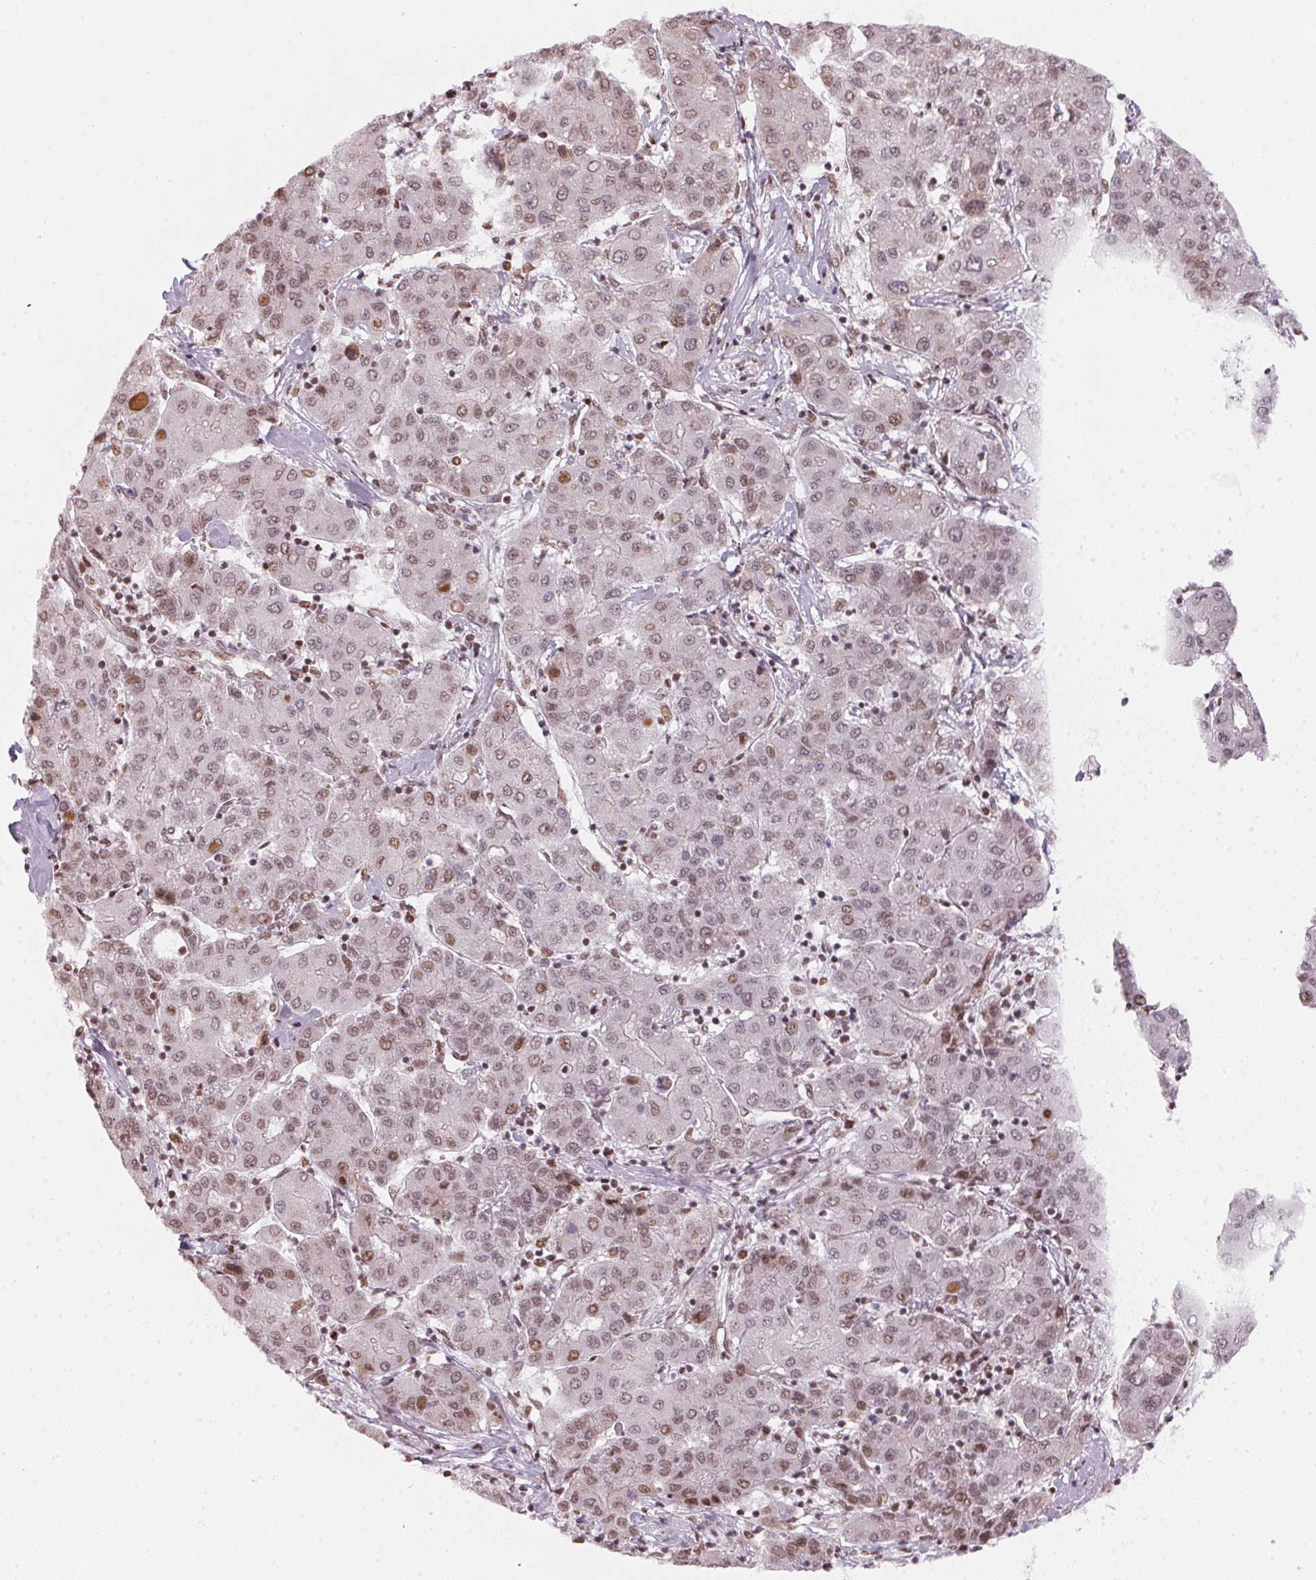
{"staining": {"intensity": "weak", "quantity": "25%-75%", "location": "nuclear"}, "tissue": "liver cancer", "cell_type": "Tumor cells", "image_type": "cancer", "snomed": [{"axis": "morphology", "description": "Carcinoma, Hepatocellular, NOS"}, {"axis": "topography", "description": "Liver"}], "caption": "The image reveals a brown stain indicating the presence of a protein in the nuclear of tumor cells in liver cancer. Nuclei are stained in blue.", "gene": "KAT6A", "patient": {"sex": "male", "age": 65}}